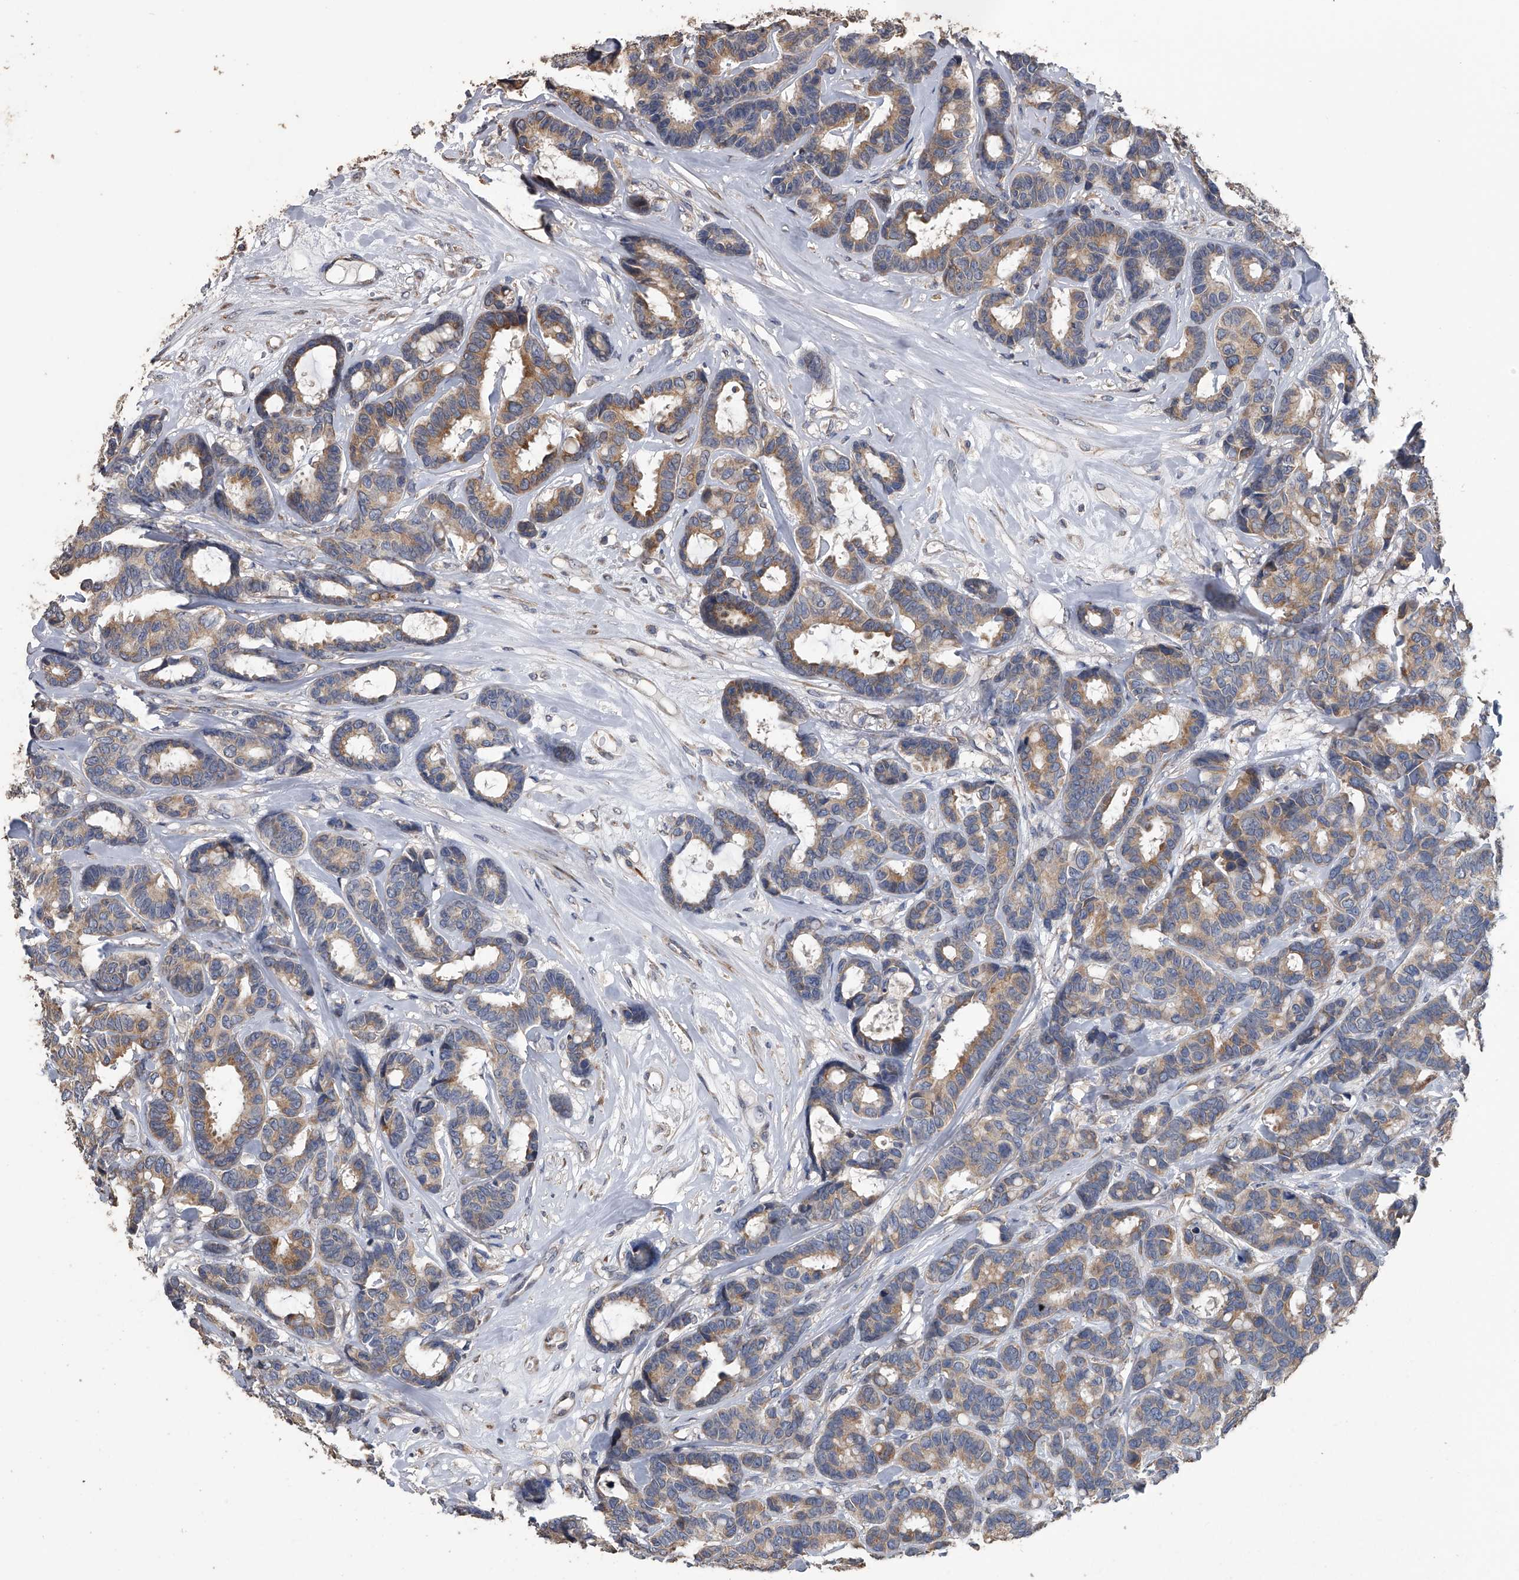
{"staining": {"intensity": "moderate", "quantity": "25%-75%", "location": "cytoplasmic/membranous"}, "tissue": "breast cancer", "cell_type": "Tumor cells", "image_type": "cancer", "snomed": [{"axis": "morphology", "description": "Duct carcinoma"}, {"axis": "topography", "description": "Breast"}], "caption": "Protein staining exhibits moderate cytoplasmic/membranous staining in about 25%-75% of tumor cells in intraductal carcinoma (breast).", "gene": "PCLO", "patient": {"sex": "female", "age": 87}}